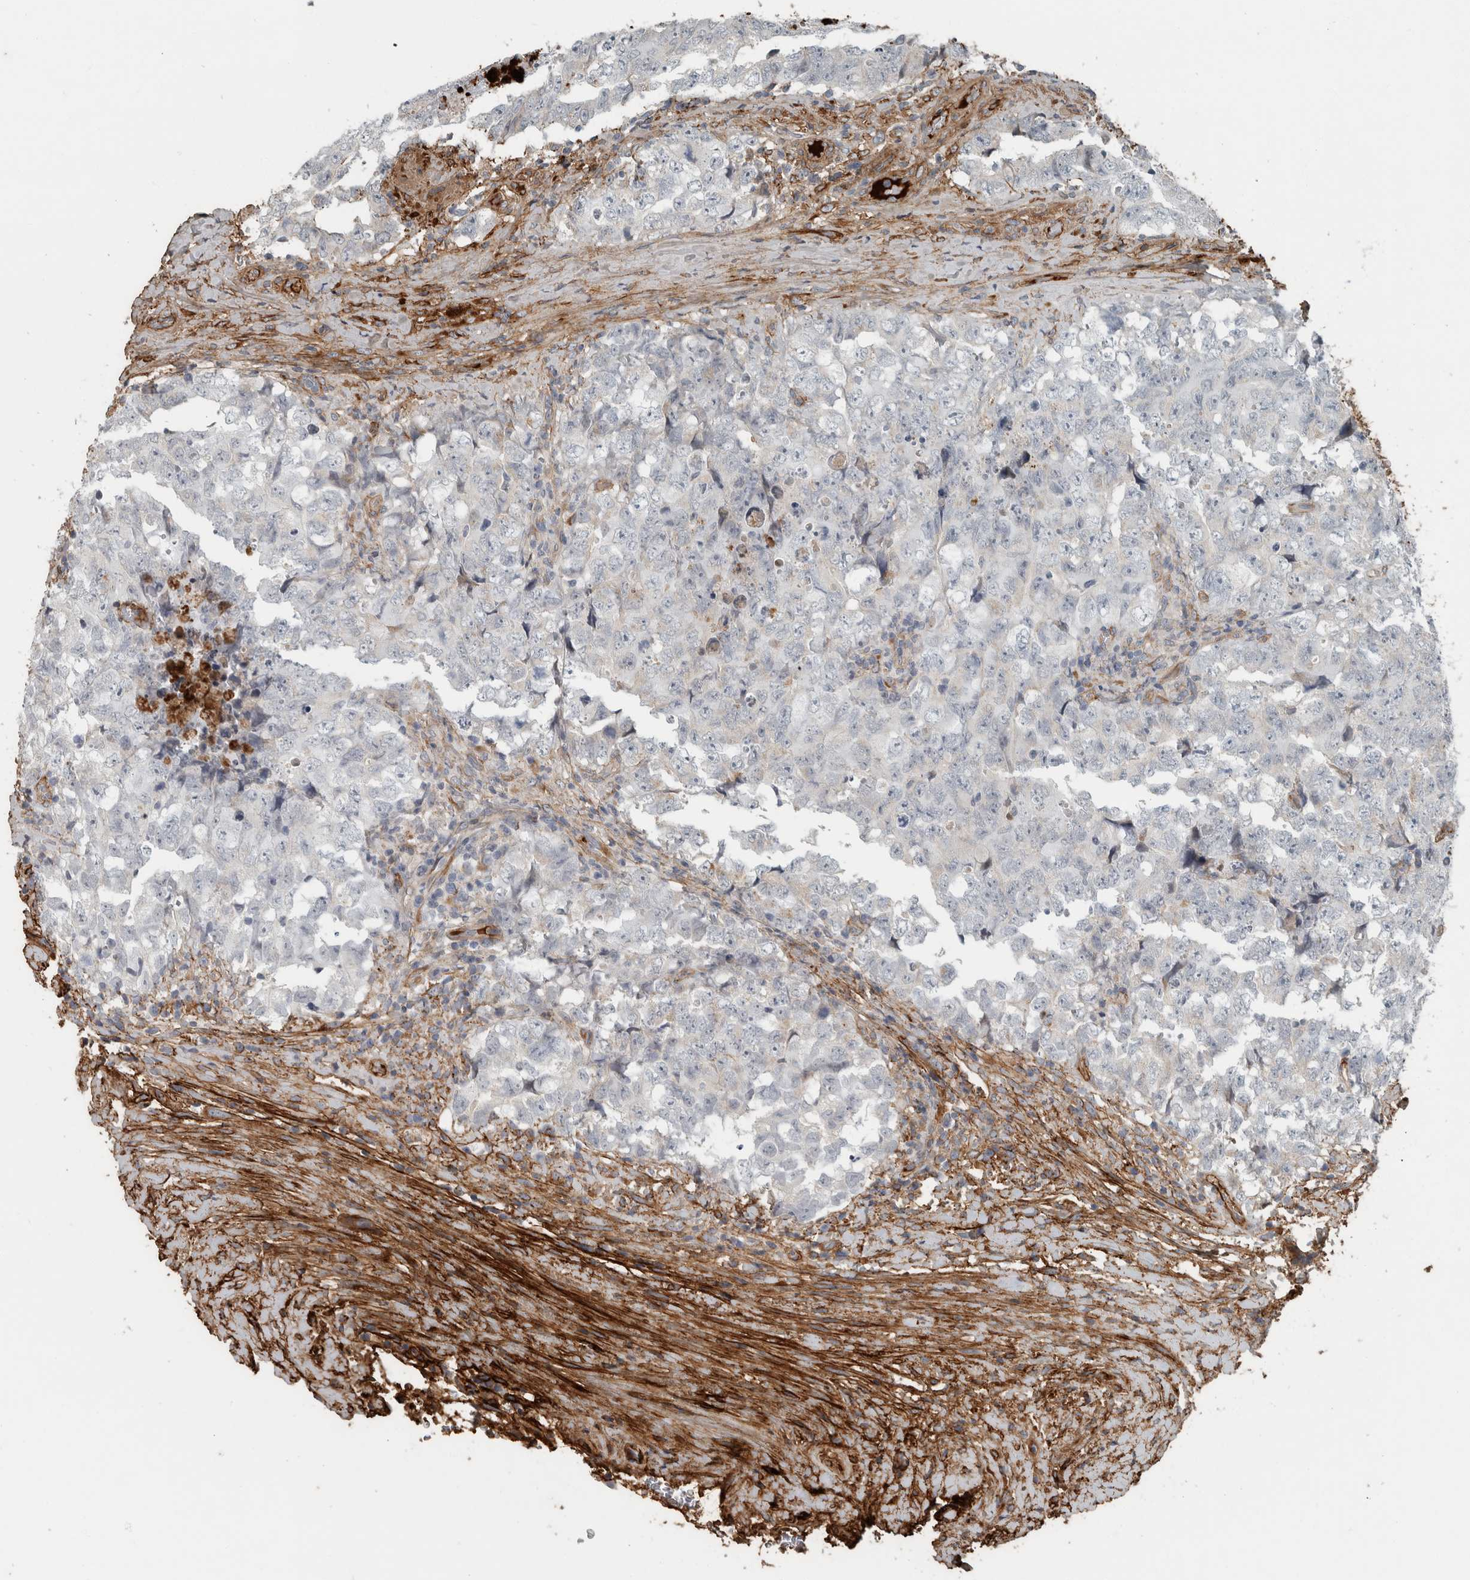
{"staining": {"intensity": "negative", "quantity": "none", "location": "none"}, "tissue": "testis cancer", "cell_type": "Tumor cells", "image_type": "cancer", "snomed": [{"axis": "morphology", "description": "Carcinoma, Embryonal, NOS"}, {"axis": "topography", "description": "Testis"}], "caption": "Tumor cells are negative for brown protein staining in testis cancer (embryonal carcinoma).", "gene": "FN1", "patient": {"sex": "male", "age": 26}}